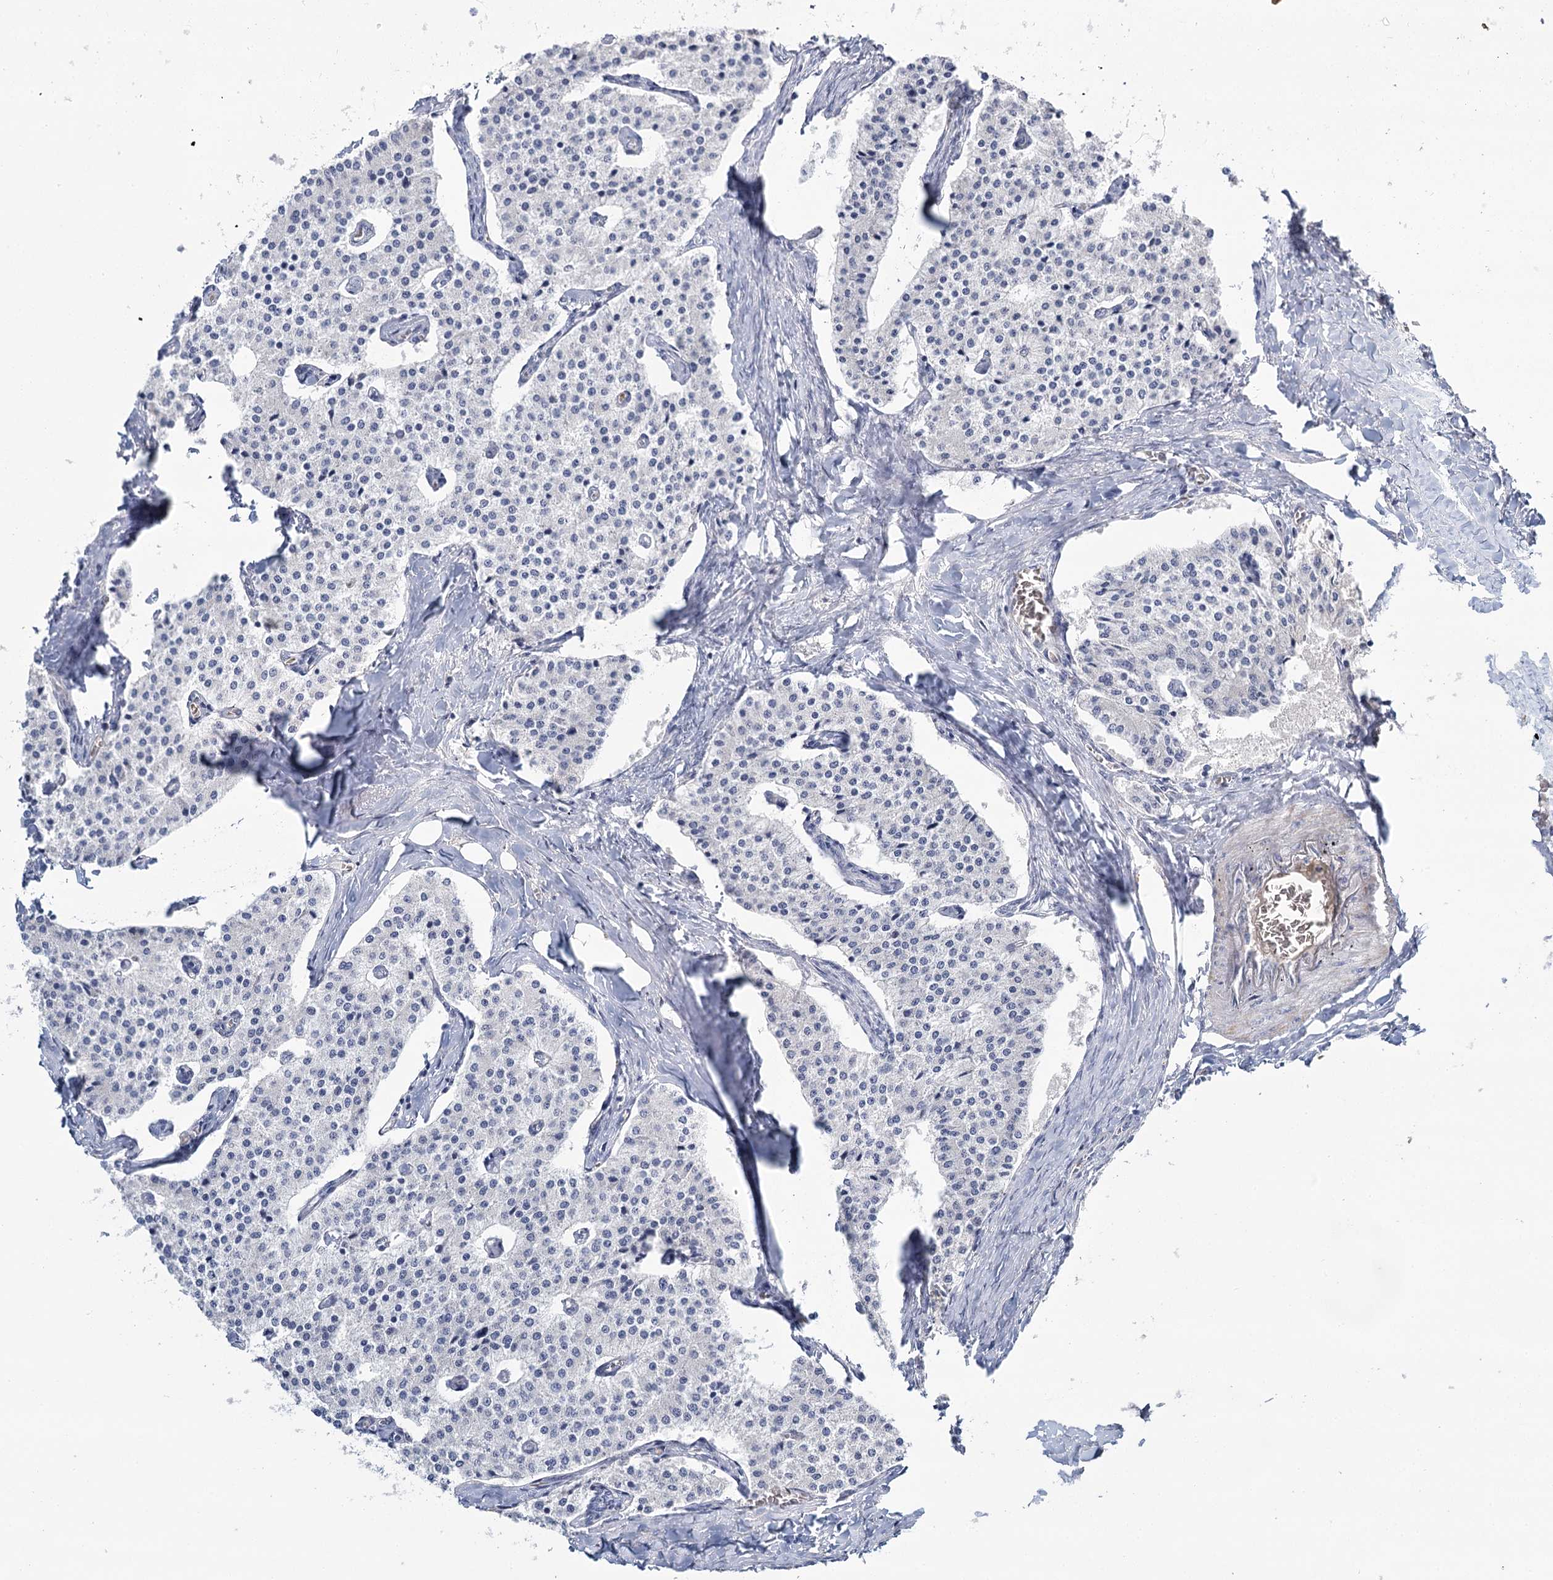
{"staining": {"intensity": "negative", "quantity": "none", "location": "none"}, "tissue": "carcinoid", "cell_type": "Tumor cells", "image_type": "cancer", "snomed": [{"axis": "morphology", "description": "Carcinoid, malignant, NOS"}, {"axis": "topography", "description": "Colon"}], "caption": "Immunohistochemistry (IHC) of human malignant carcinoid displays no staining in tumor cells. (DAB immunohistochemistry visualized using brightfield microscopy, high magnification).", "gene": "IGSF3", "patient": {"sex": "female", "age": 52}}